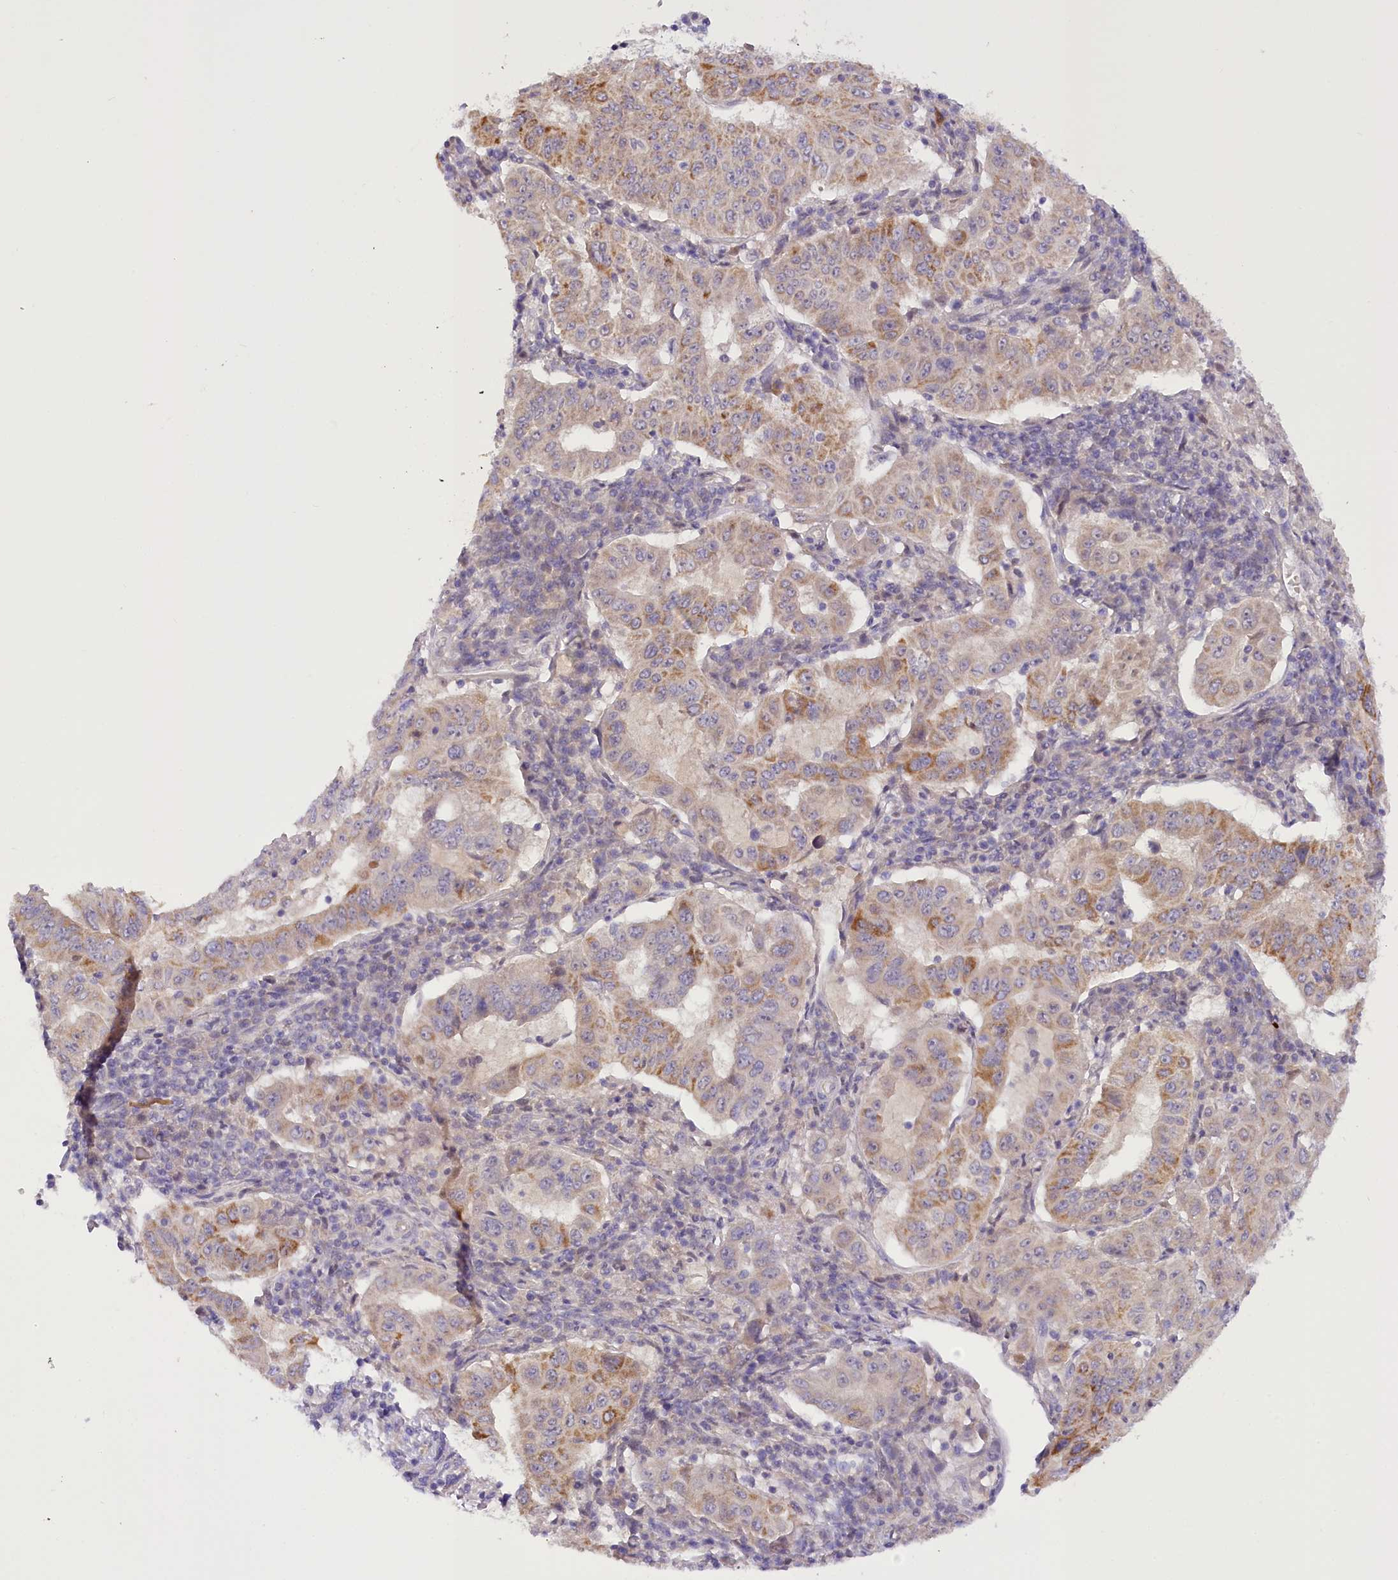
{"staining": {"intensity": "moderate", "quantity": ">75%", "location": "cytoplasmic/membranous"}, "tissue": "pancreatic cancer", "cell_type": "Tumor cells", "image_type": "cancer", "snomed": [{"axis": "morphology", "description": "Adenocarcinoma, NOS"}, {"axis": "topography", "description": "Pancreas"}], "caption": "Immunohistochemical staining of pancreatic cancer (adenocarcinoma) shows medium levels of moderate cytoplasmic/membranous protein expression in about >75% of tumor cells.", "gene": "DCUN1D1", "patient": {"sex": "male", "age": 63}}